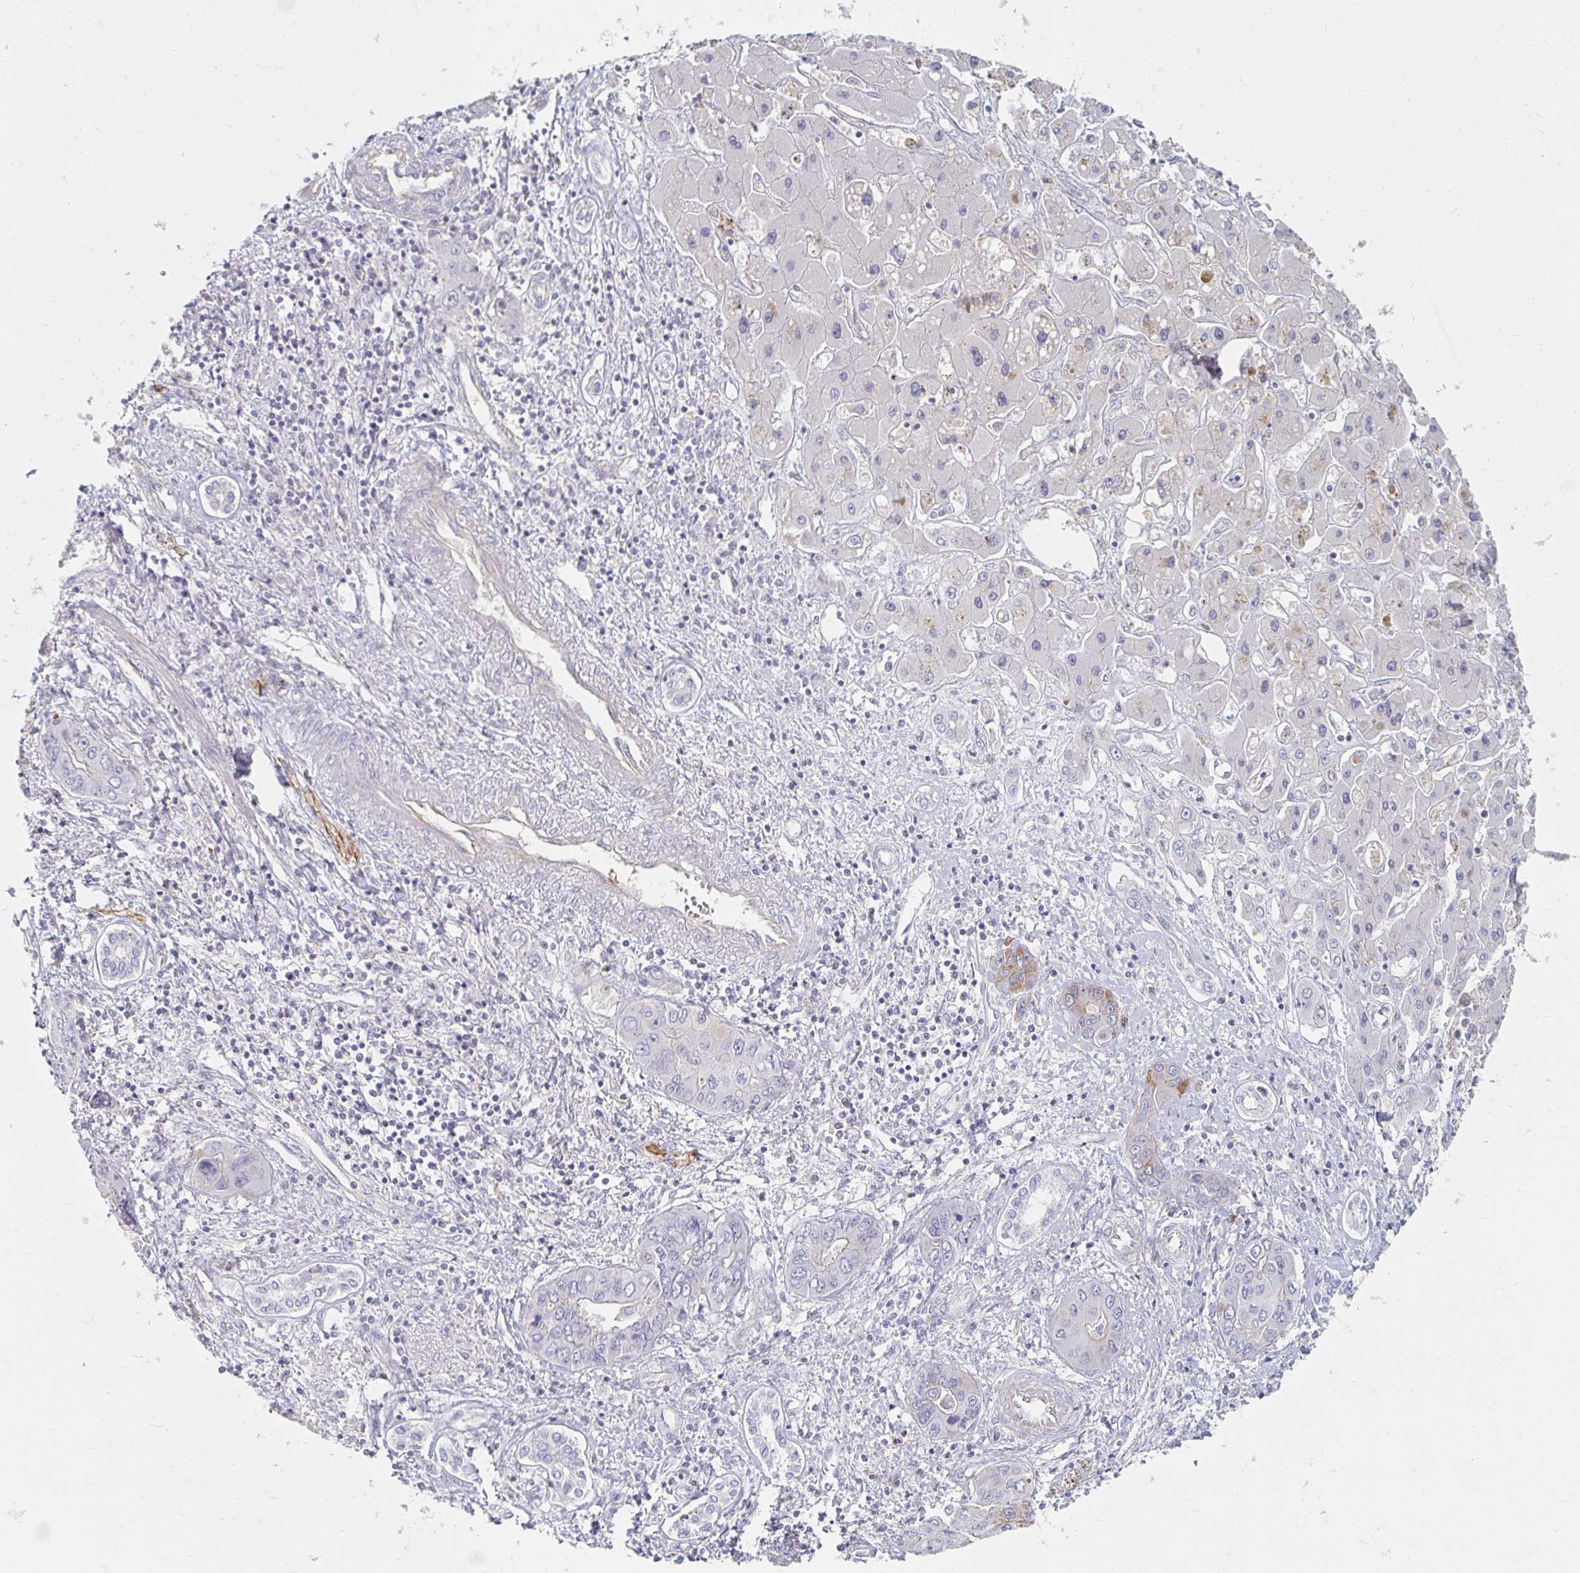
{"staining": {"intensity": "negative", "quantity": "none", "location": "none"}, "tissue": "liver cancer", "cell_type": "Tumor cells", "image_type": "cancer", "snomed": [{"axis": "morphology", "description": "Cholangiocarcinoma"}, {"axis": "topography", "description": "Liver"}], "caption": "Immunohistochemistry histopathology image of cholangiocarcinoma (liver) stained for a protein (brown), which demonstrates no staining in tumor cells. (Brightfield microscopy of DAB immunohistochemistry at high magnification).", "gene": "MYLK2", "patient": {"sex": "male", "age": 67}}